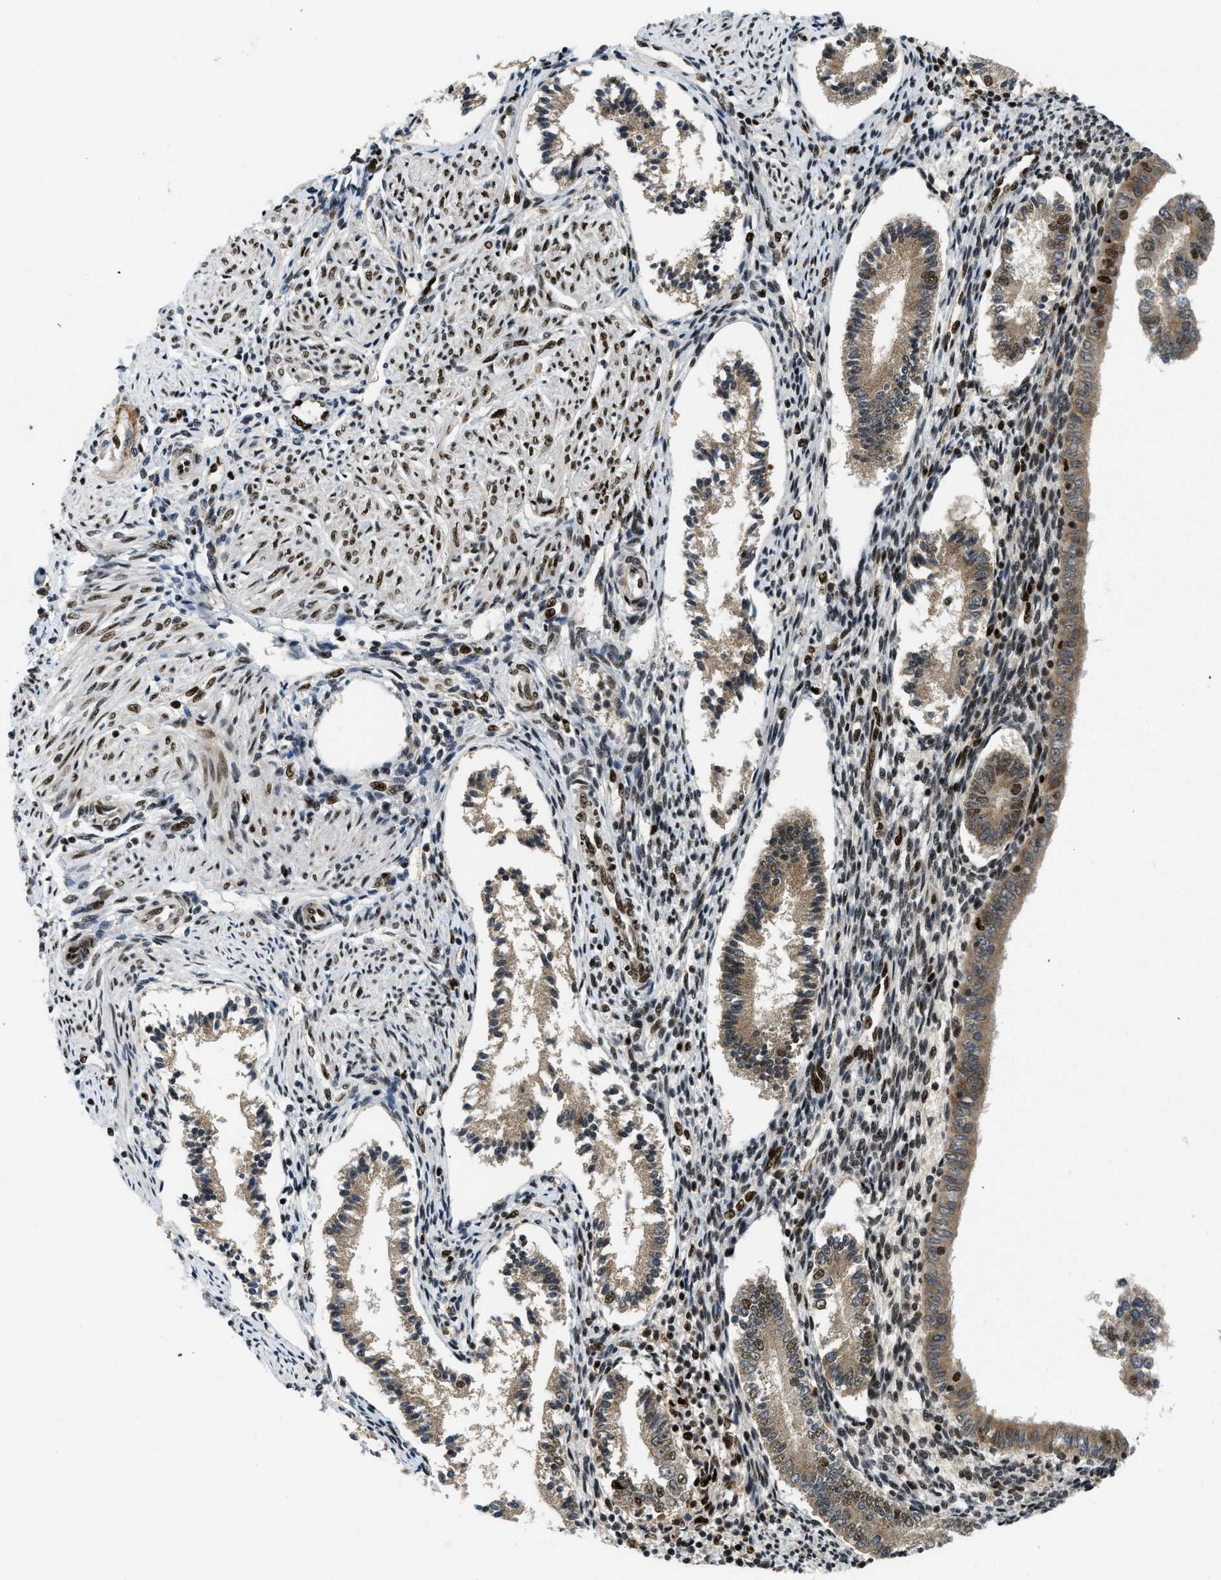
{"staining": {"intensity": "strong", "quantity": ">75%", "location": "nuclear"}, "tissue": "endometrium", "cell_type": "Cells in endometrial stroma", "image_type": "normal", "snomed": [{"axis": "morphology", "description": "Normal tissue, NOS"}, {"axis": "topography", "description": "Endometrium"}], "caption": "This photomicrograph reveals immunohistochemistry (IHC) staining of benign endometrium, with high strong nuclear expression in about >75% of cells in endometrial stroma.", "gene": "RFX5", "patient": {"sex": "female", "age": 42}}